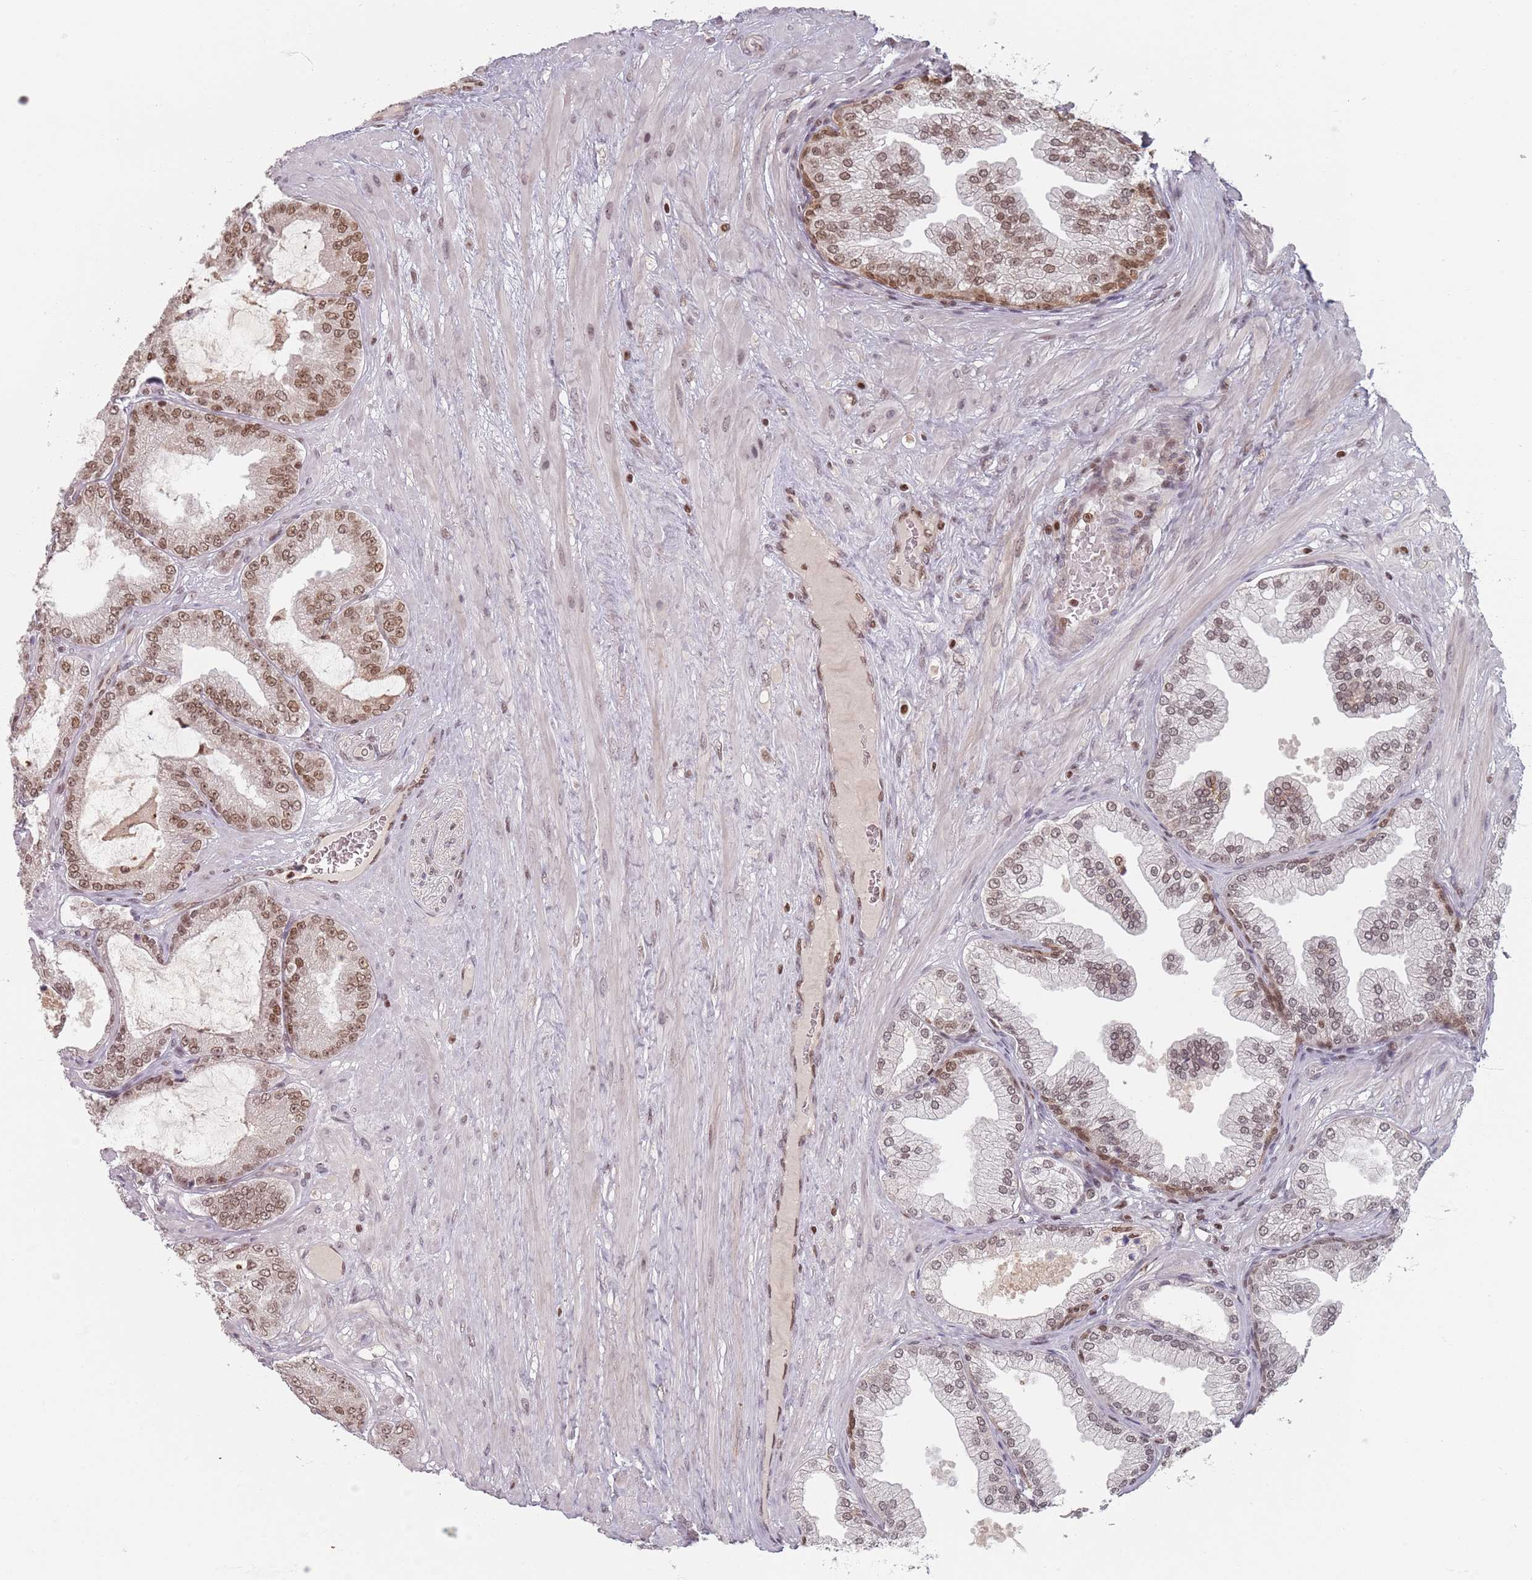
{"staining": {"intensity": "moderate", "quantity": ">75%", "location": "nuclear"}, "tissue": "prostate cancer", "cell_type": "Tumor cells", "image_type": "cancer", "snomed": [{"axis": "morphology", "description": "Adenocarcinoma, Low grade"}, {"axis": "topography", "description": "Prostate"}], "caption": "Human prostate cancer (low-grade adenocarcinoma) stained with a protein marker displays moderate staining in tumor cells.", "gene": "NUP50", "patient": {"sex": "male", "age": 63}}